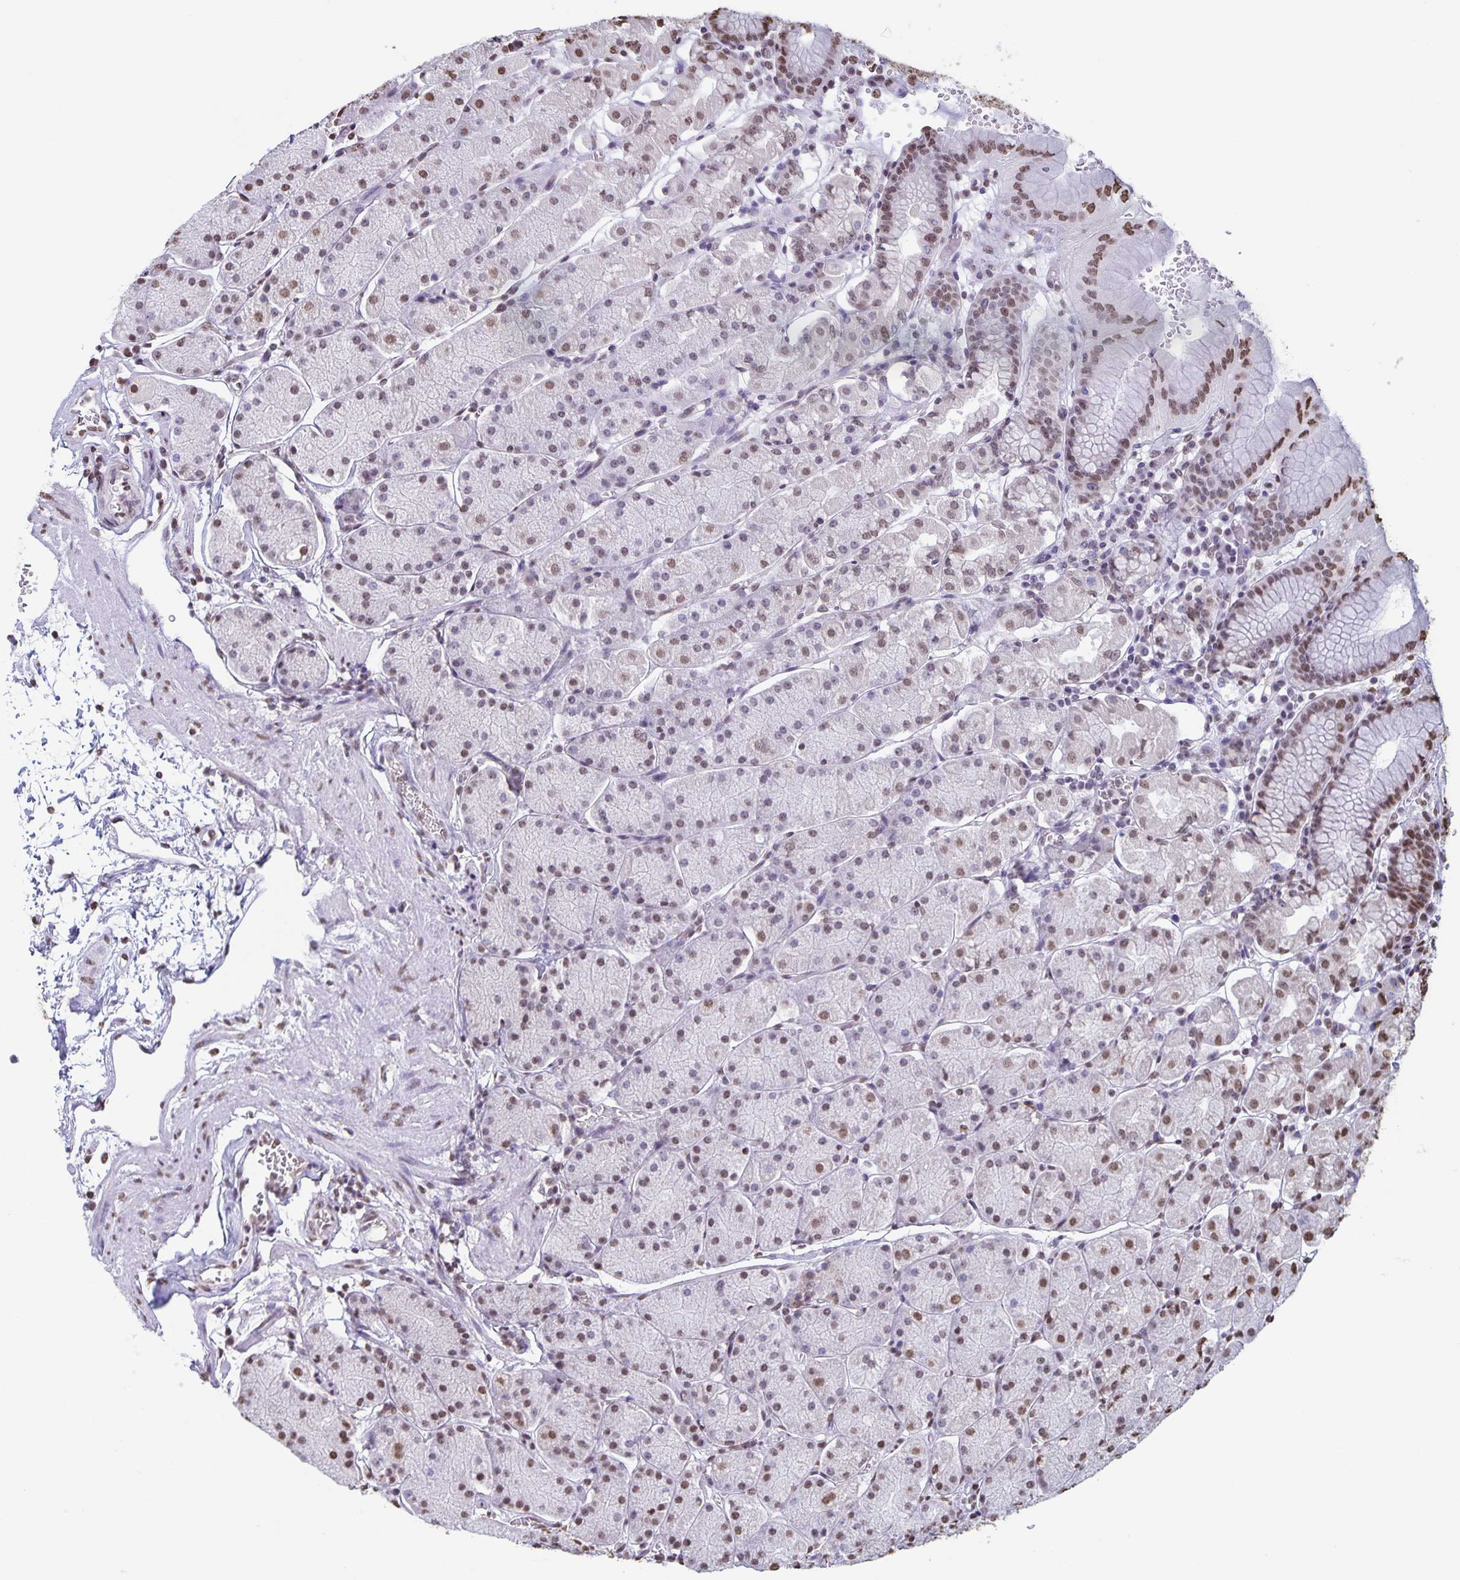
{"staining": {"intensity": "moderate", "quantity": "25%-75%", "location": "nuclear"}, "tissue": "stomach", "cell_type": "Glandular cells", "image_type": "normal", "snomed": [{"axis": "morphology", "description": "Normal tissue, NOS"}, {"axis": "topography", "description": "Stomach, upper"}, {"axis": "topography", "description": "Stomach"}], "caption": "A medium amount of moderate nuclear staining is appreciated in about 25%-75% of glandular cells in unremarkable stomach. (Stains: DAB in brown, nuclei in blue, Microscopy: brightfield microscopy at high magnification).", "gene": "DUT", "patient": {"sex": "male", "age": 76}}